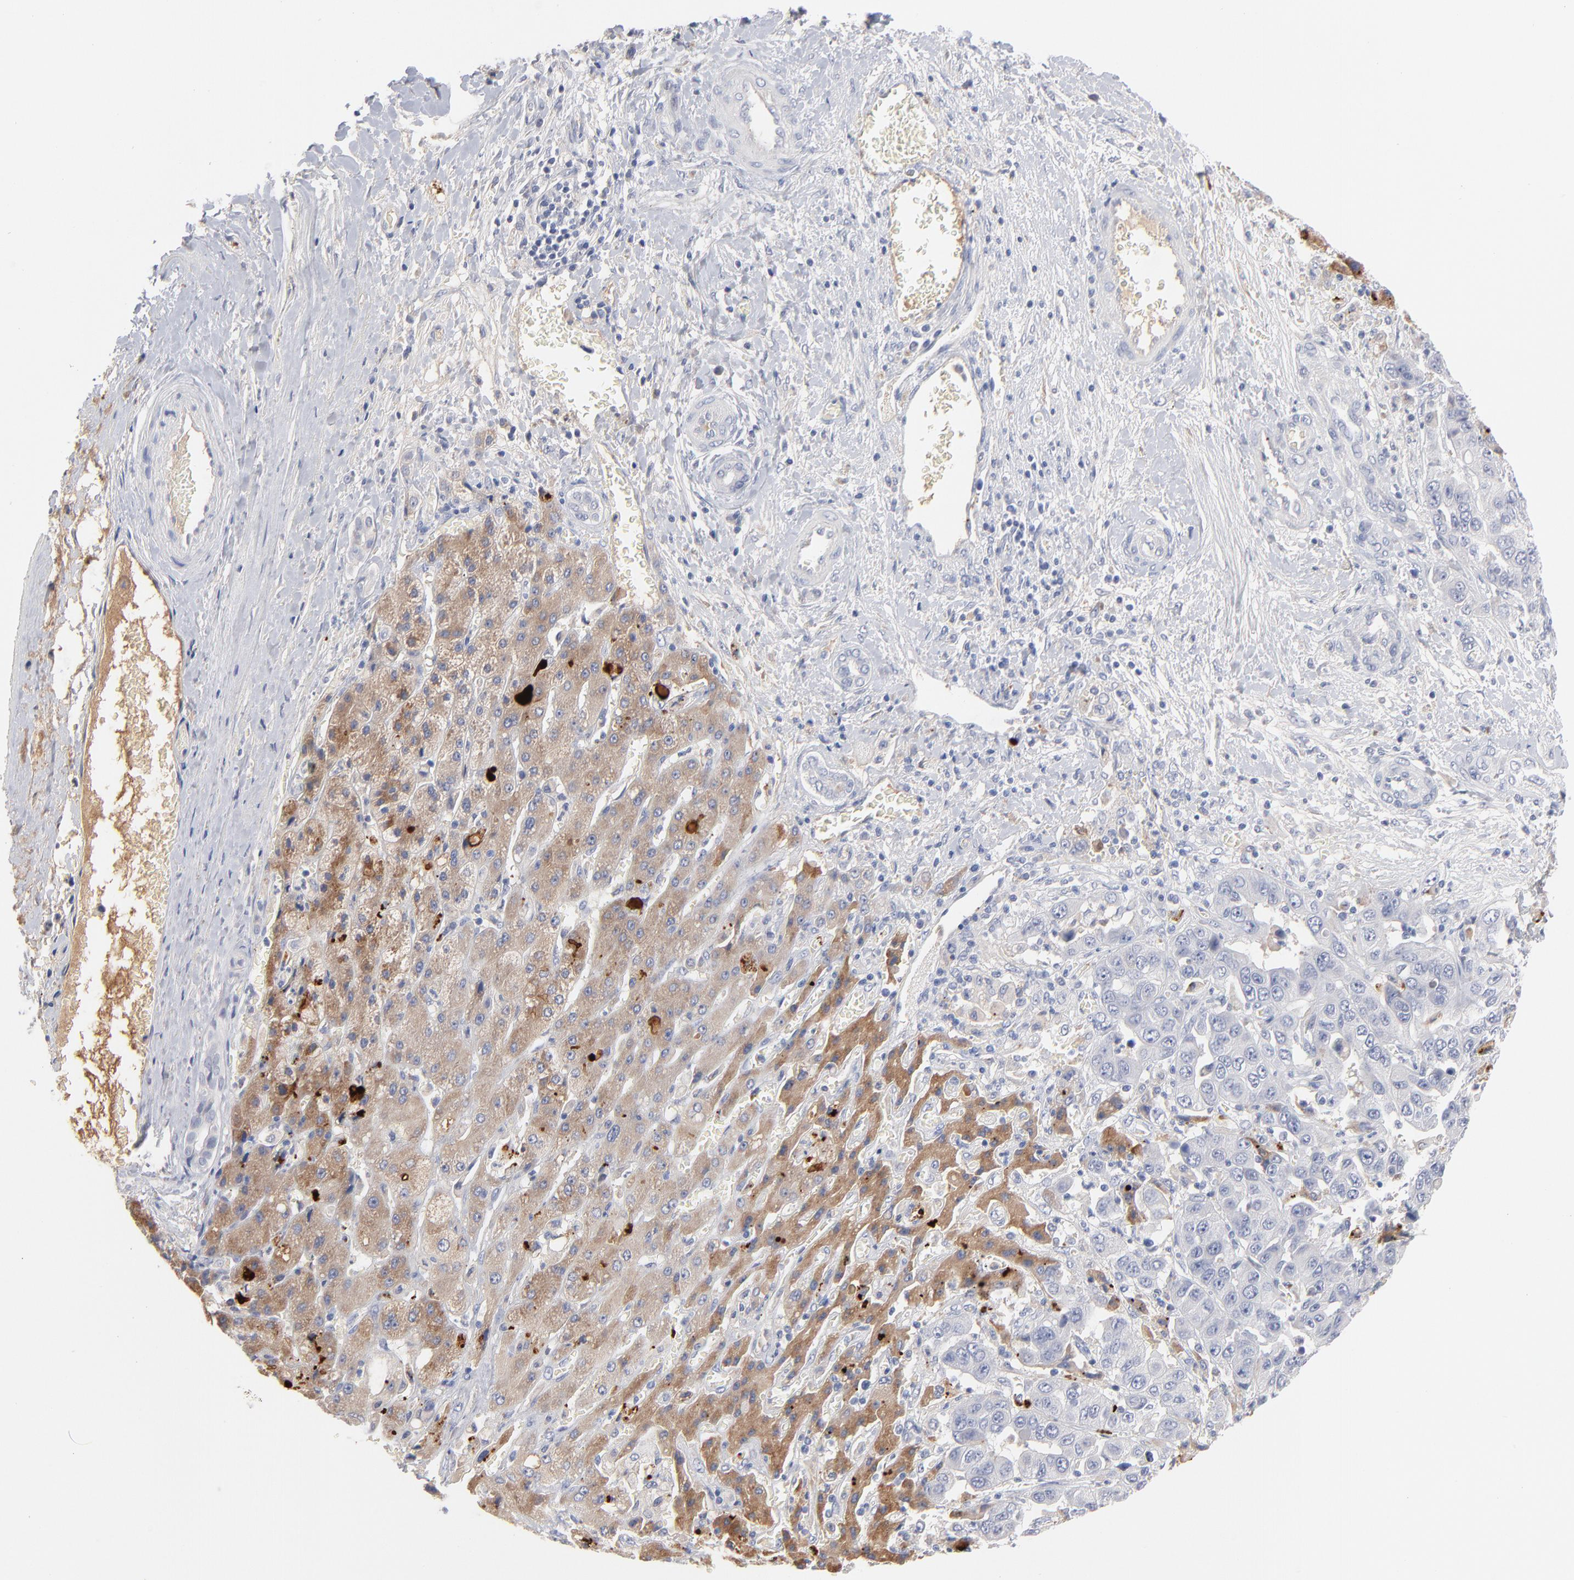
{"staining": {"intensity": "negative", "quantity": "none", "location": "none"}, "tissue": "liver cancer", "cell_type": "Tumor cells", "image_type": "cancer", "snomed": [{"axis": "morphology", "description": "Cholangiocarcinoma"}, {"axis": "topography", "description": "Liver"}], "caption": "High magnification brightfield microscopy of liver cholangiocarcinoma stained with DAB (brown) and counterstained with hematoxylin (blue): tumor cells show no significant positivity.", "gene": "F12", "patient": {"sex": "female", "age": 52}}